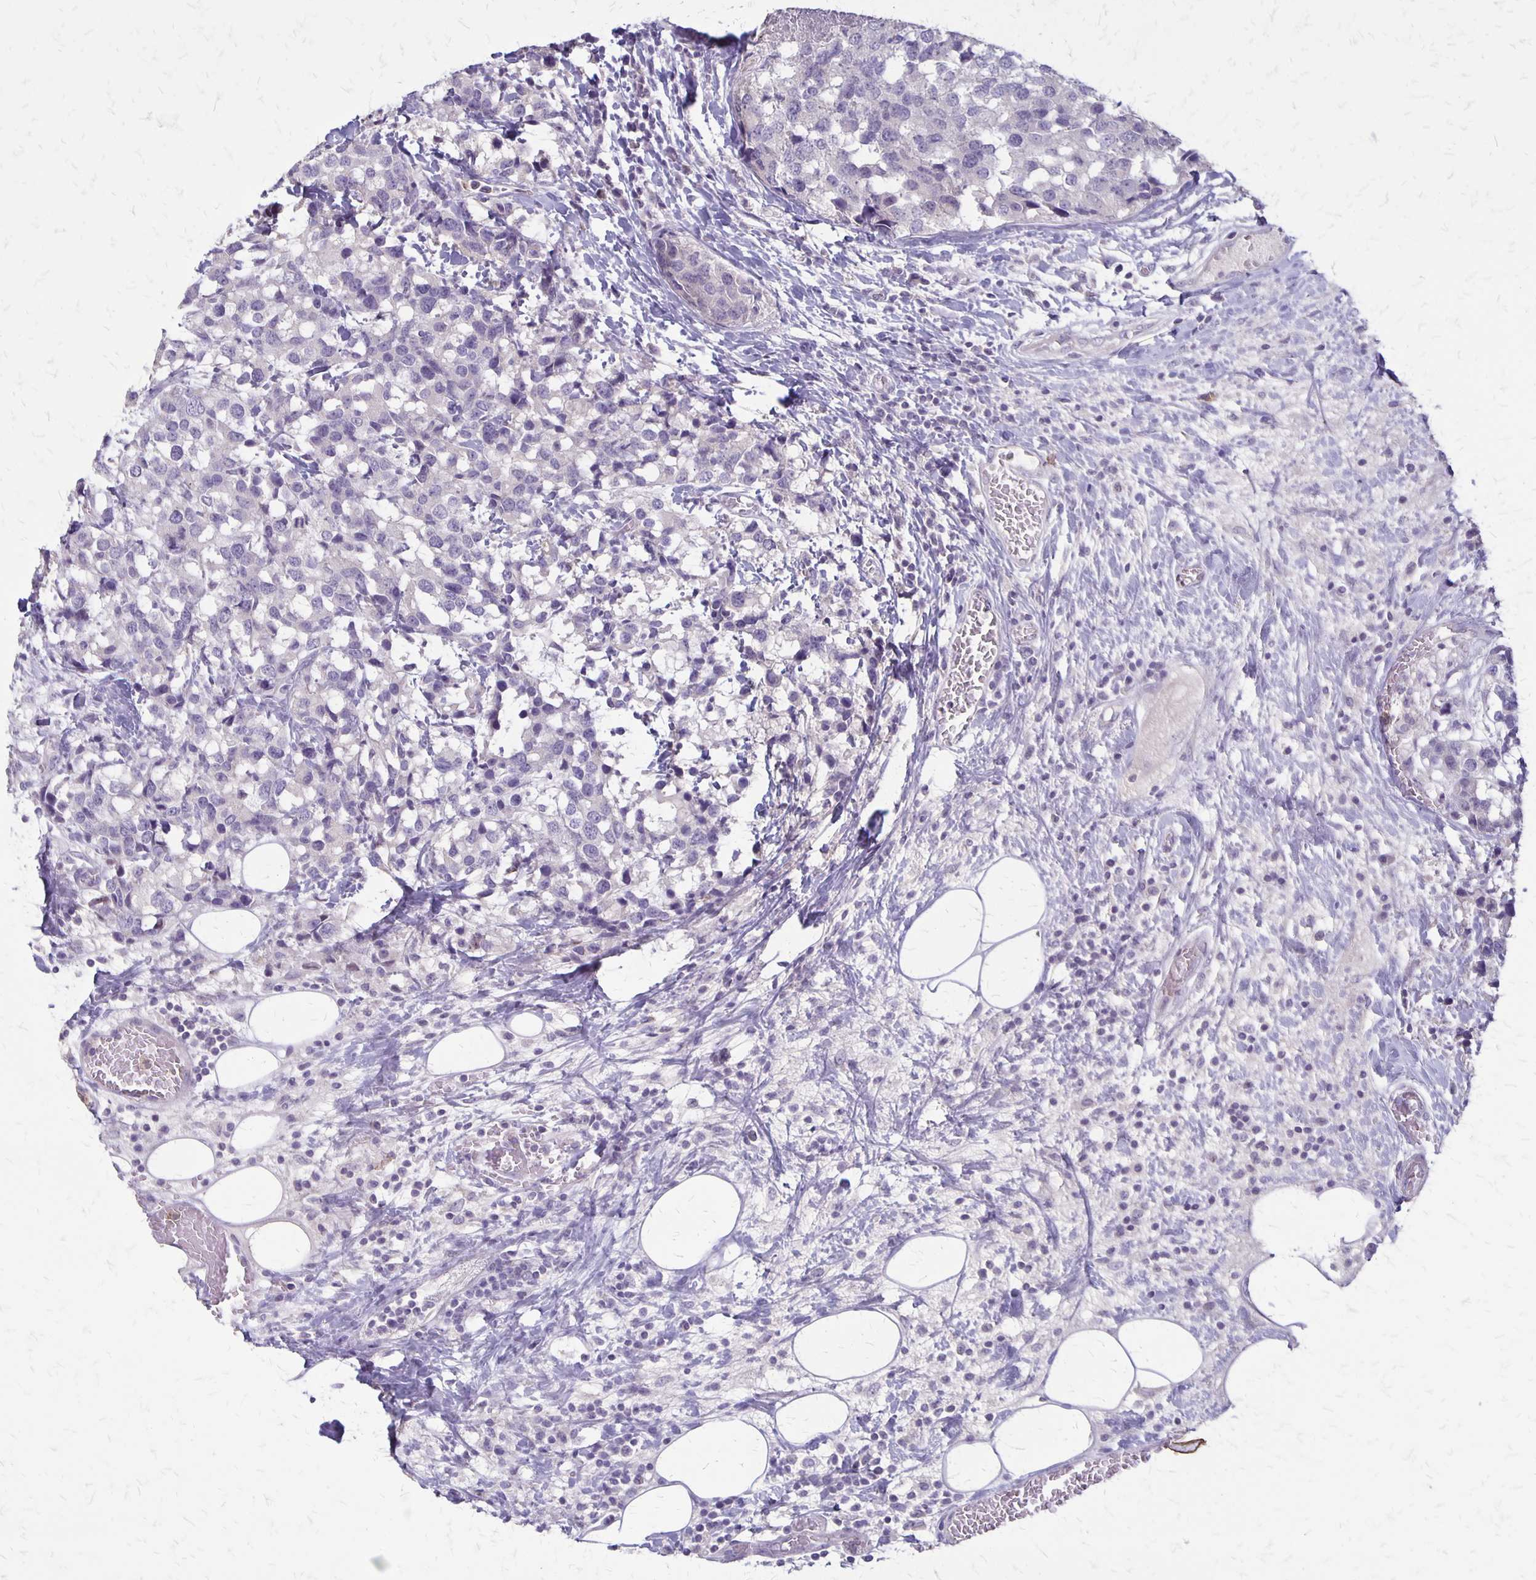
{"staining": {"intensity": "negative", "quantity": "none", "location": "none"}, "tissue": "breast cancer", "cell_type": "Tumor cells", "image_type": "cancer", "snomed": [{"axis": "morphology", "description": "Lobular carcinoma"}, {"axis": "topography", "description": "Breast"}], "caption": "Immunohistochemistry (IHC) of human lobular carcinoma (breast) shows no staining in tumor cells.", "gene": "SEPTIN5", "patient": {"sex": "female", "age": 59}}